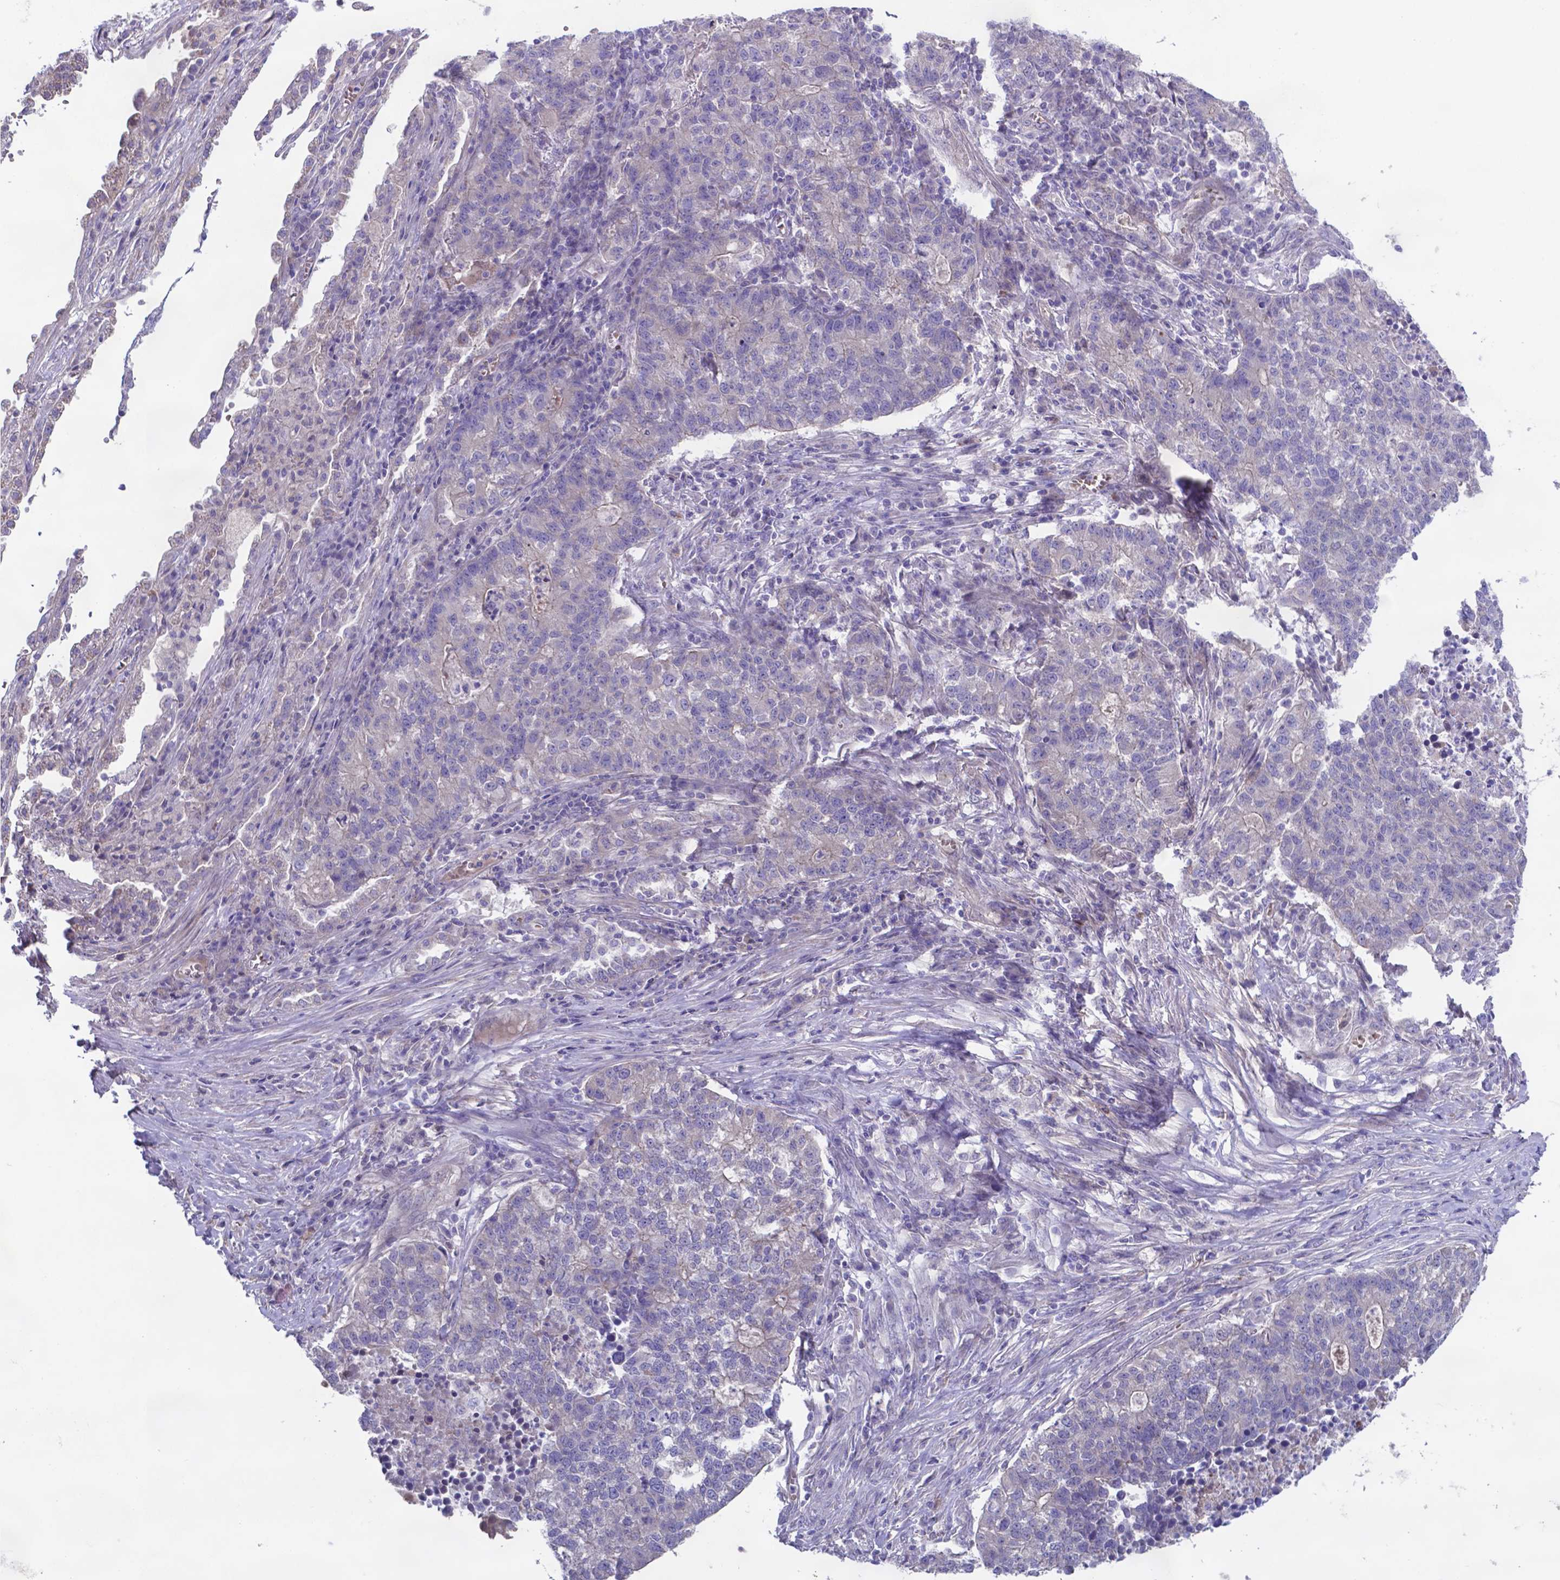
{"staining": {"intensity": "negative", "quantity": "none", "location": "none"}, "tissue": "lung cancer", "cell_type": "Tumor cells", "image_type": "cancer", "snomed": [{"axis": "morphology", "description": "Adenocarcinoma, NOS"}, {"axis": "topography", "description": "Lung"}], "caption": "A high-resolution histopathology image shows IHC staining of lung cancer, which shows no significant expression in tumor cells.", "gene": "TYRO3", "patient": {"sex": "male", "age": 57}}